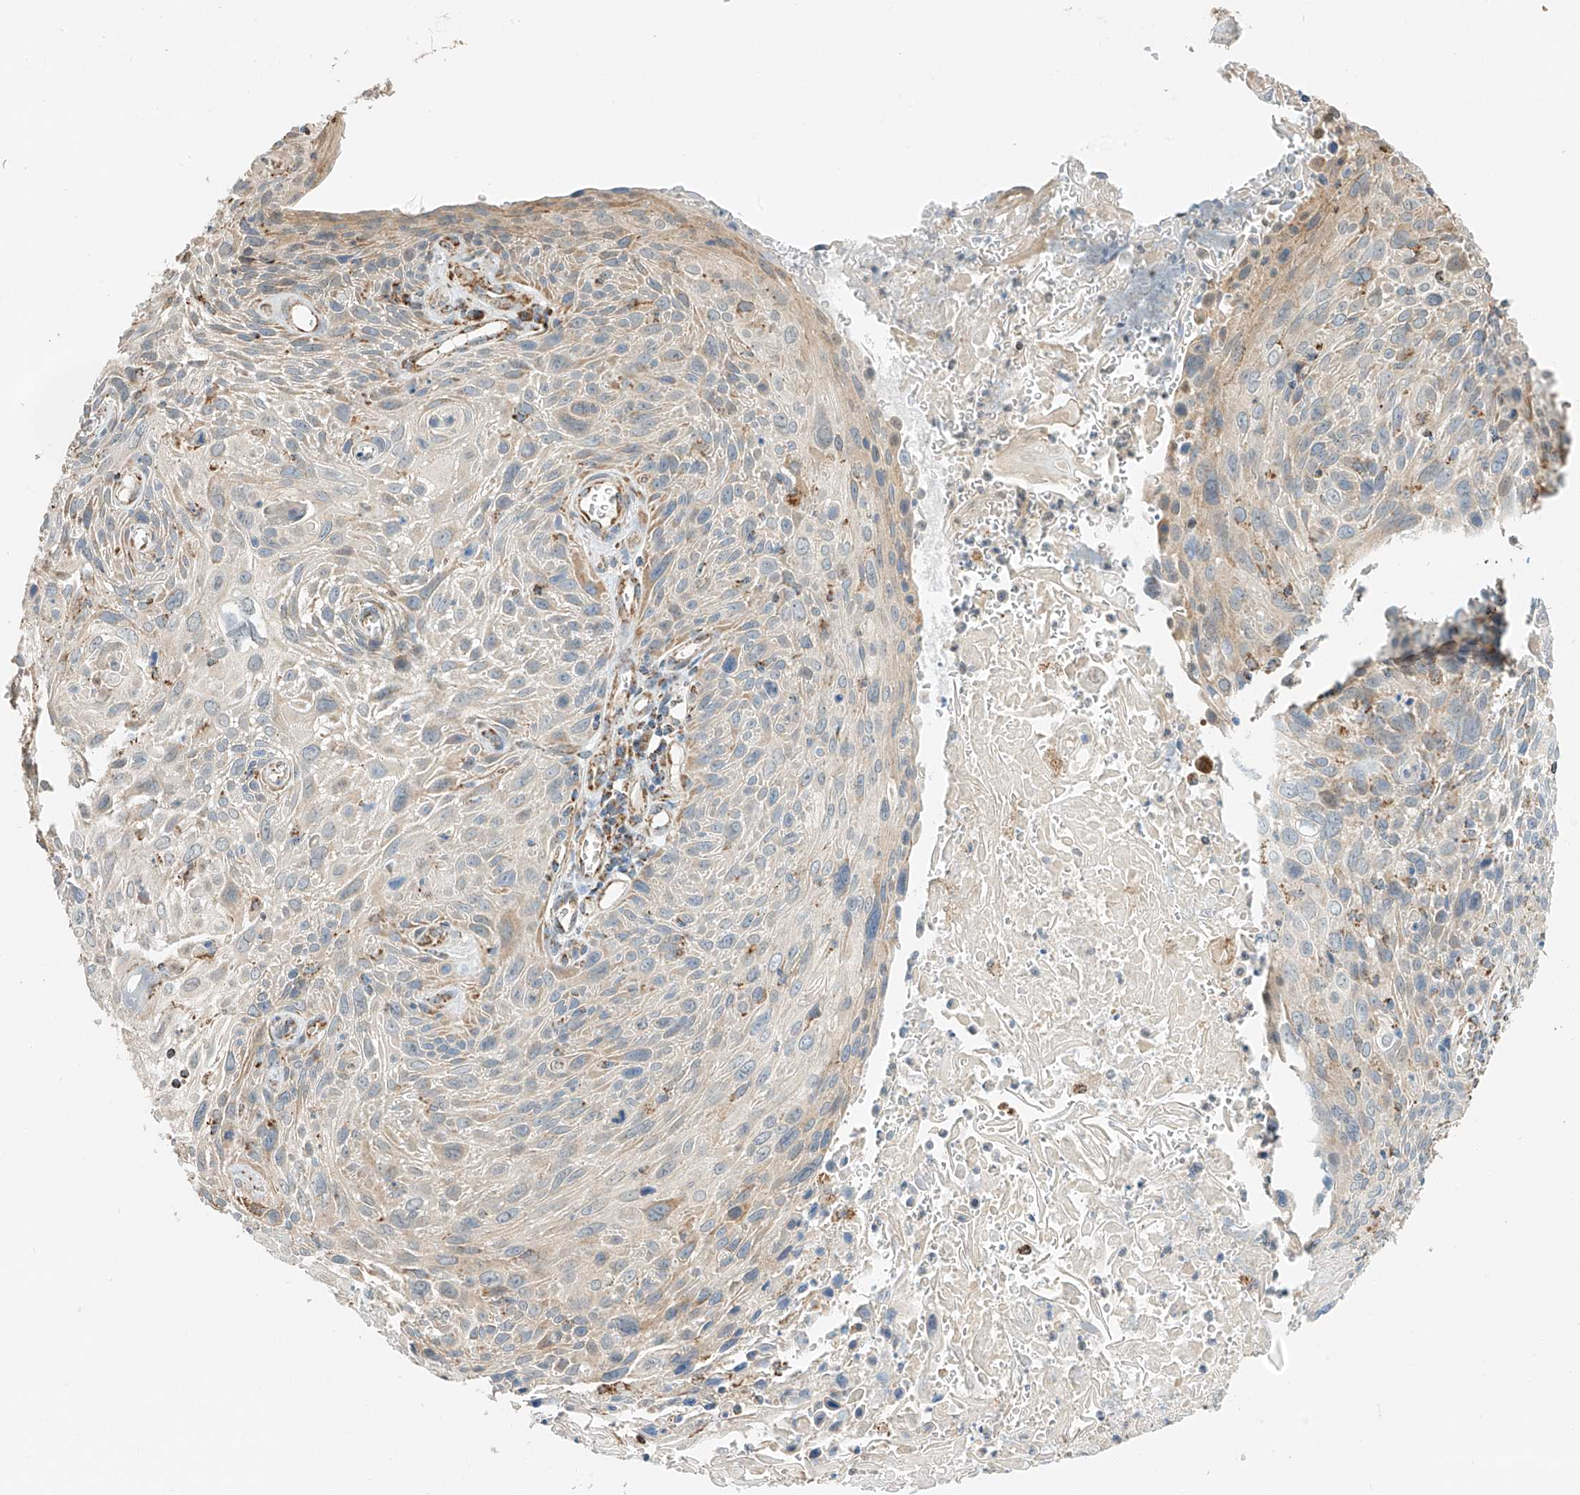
{"staining": {"intensity": "negative", "quantity": "none", "location": "none"}, "tissue": "cervical cancer", "cell_type": "Tumor cells", "image_type": "cancer", "snomed": [{"axis": "morphology", "description": "Squamous cell carcinoma, NOS"}, {"axis": "topography", "description": "Cervix"}], "caption": "Immunohistochemistry micrograph of human cervical cancer stained for a protein (brown), which displays no expression in tumor cells.", "gene": "YIPF7", "patient": {"sex": "female", "age": 51}}